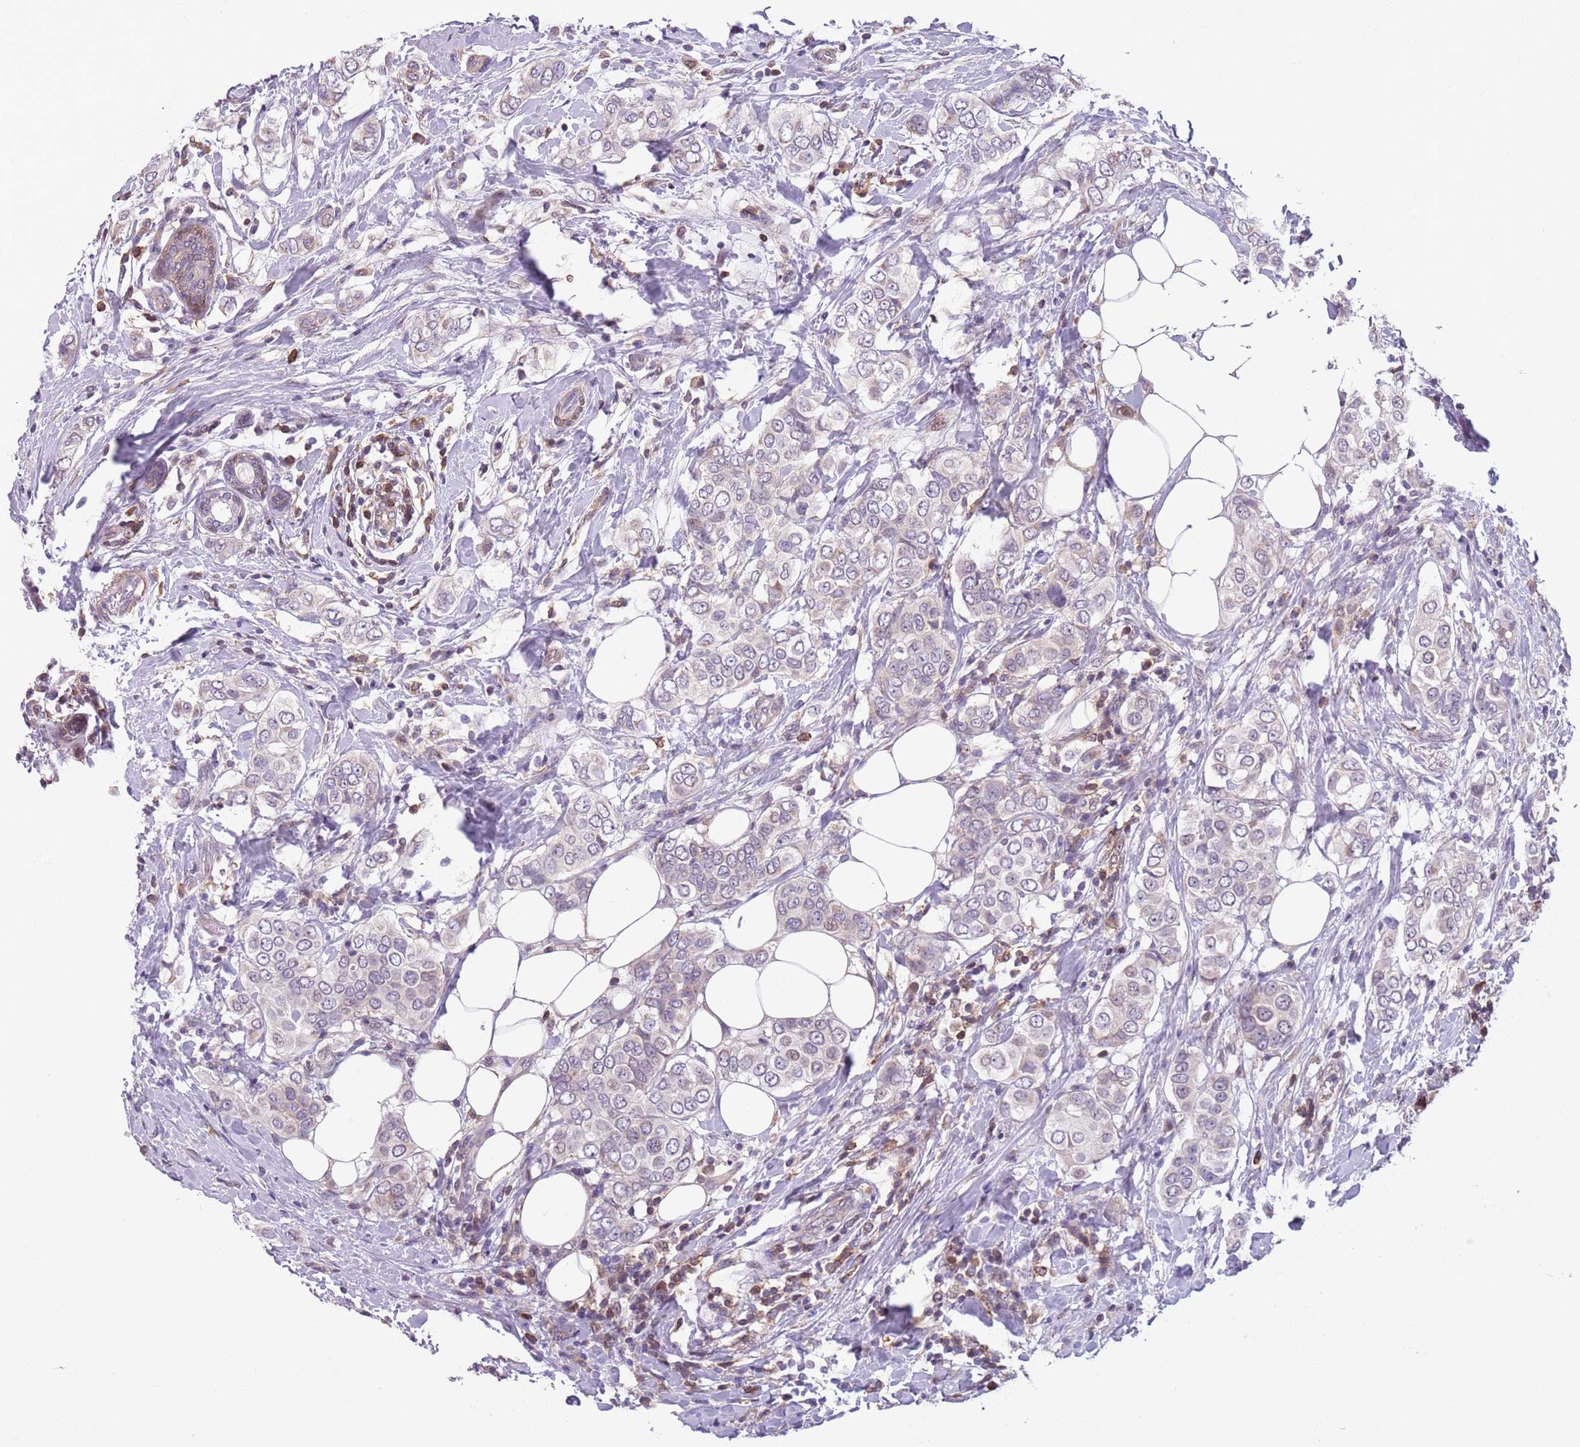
{"staining": {"intensity": "negative", "quantity": "none", "location": "none"}, "tissue": "breast cancer", "cell_type": "Tumor cells", "image_type": "cancer", "snomed": [{"axis": "morphology", "description": "Lobular carcinoma"}, {"axis": "topography", "description": "Breast"}], "caption": "A micrograph of breast lobular carcinoma stained for a protein displays no brown staining in tumor cells. Brightfield microscopy of immunohistochemistry (IHC) stained with DAB (3,3'-diaminobenzidine) (brown) and hematoxylin (blue), captured at high magnification.", "gene": "JAML", "patient": {"sex": "female", "age": 51}}